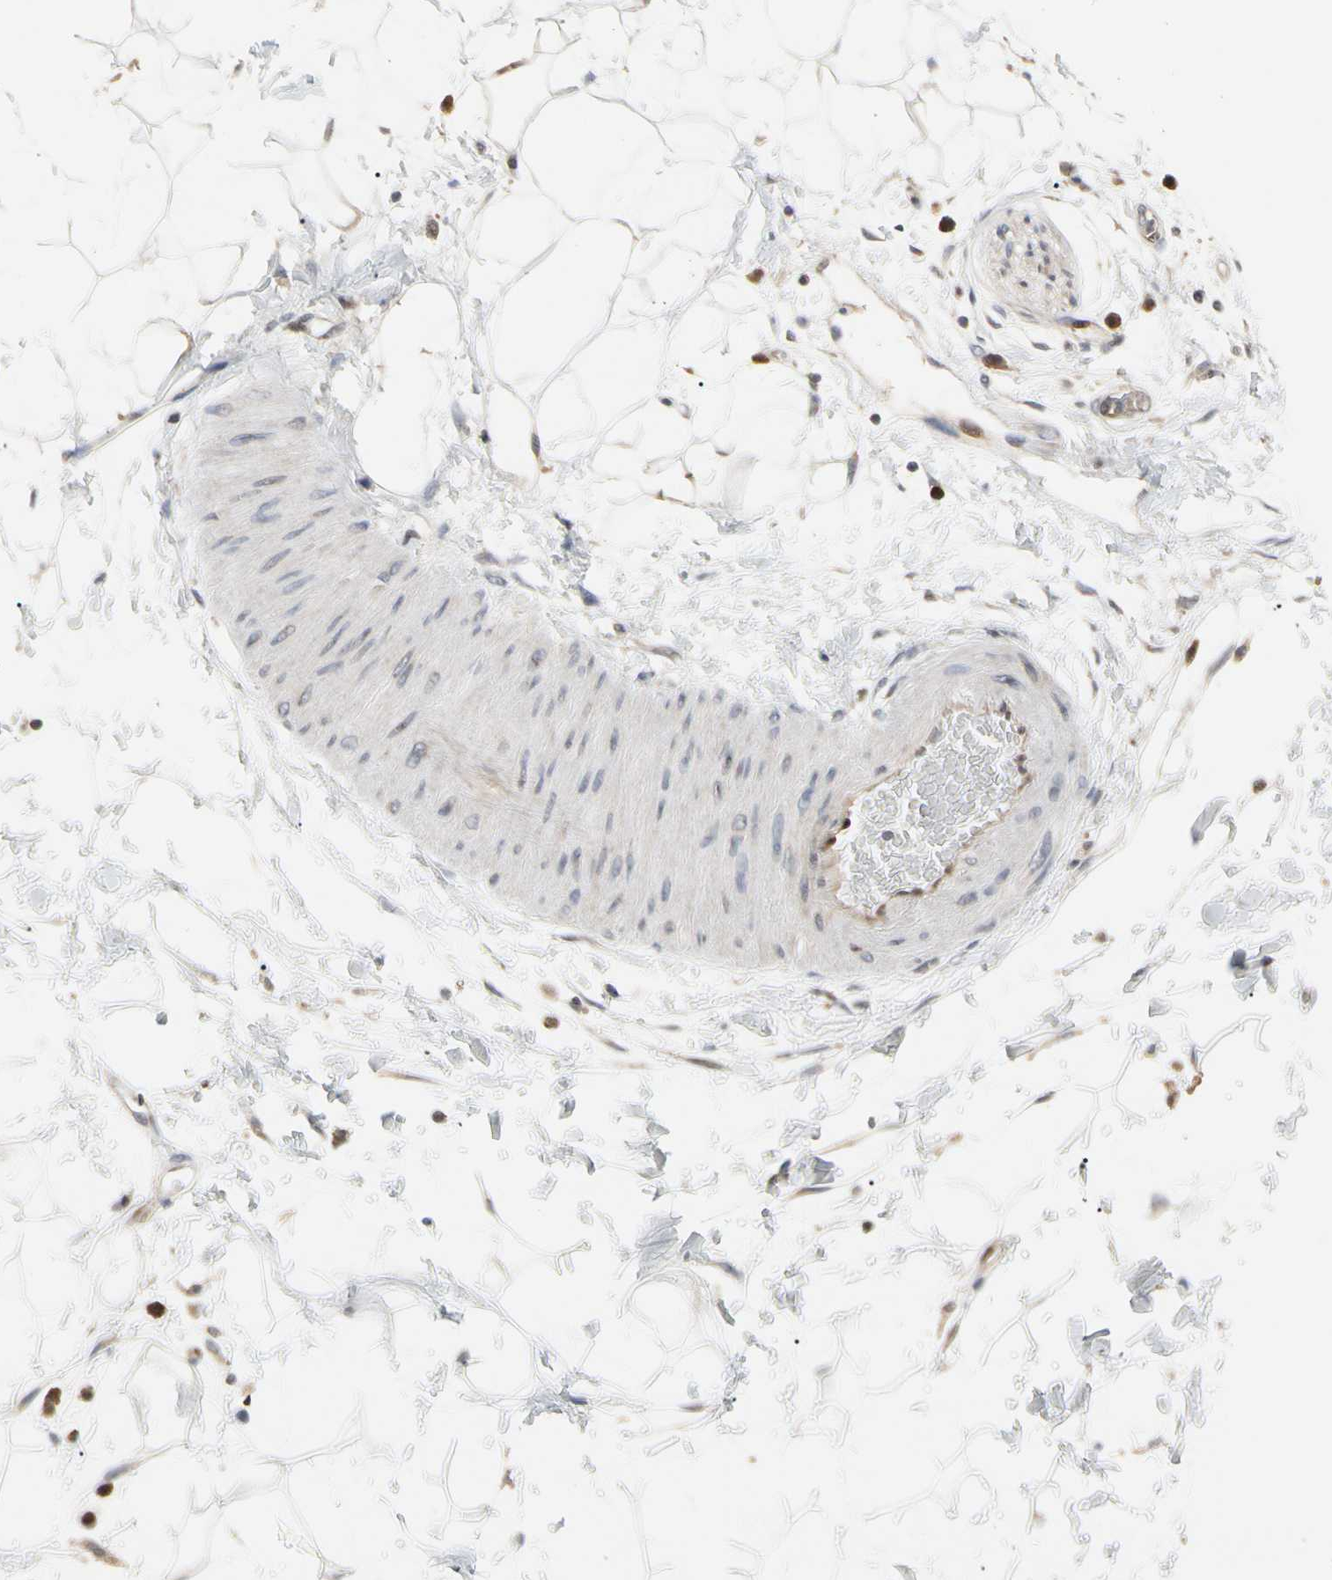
{"staining": {"intensity": "negative", "quantity": "none", "location": "none"}, "tissue": "adipose tissue", "cell_type": "Adipocytes", "image_type": "normal", "snomed": [{"axis": "morphology", "description": "Normal tissue, NOS"}, {"axis": "topography", "description": "Soft tissue"}], "caption": "Photomicrograph shows no significant protein staining in adipocytes of normal adipose tissue. Brightfield microscopy of immunohistochemistry stained with DAB (brown) and hematoxylin (blue), captured at high magnification.", "gene": "CDK5", "patient": {"sex": "male", "age": 72}}